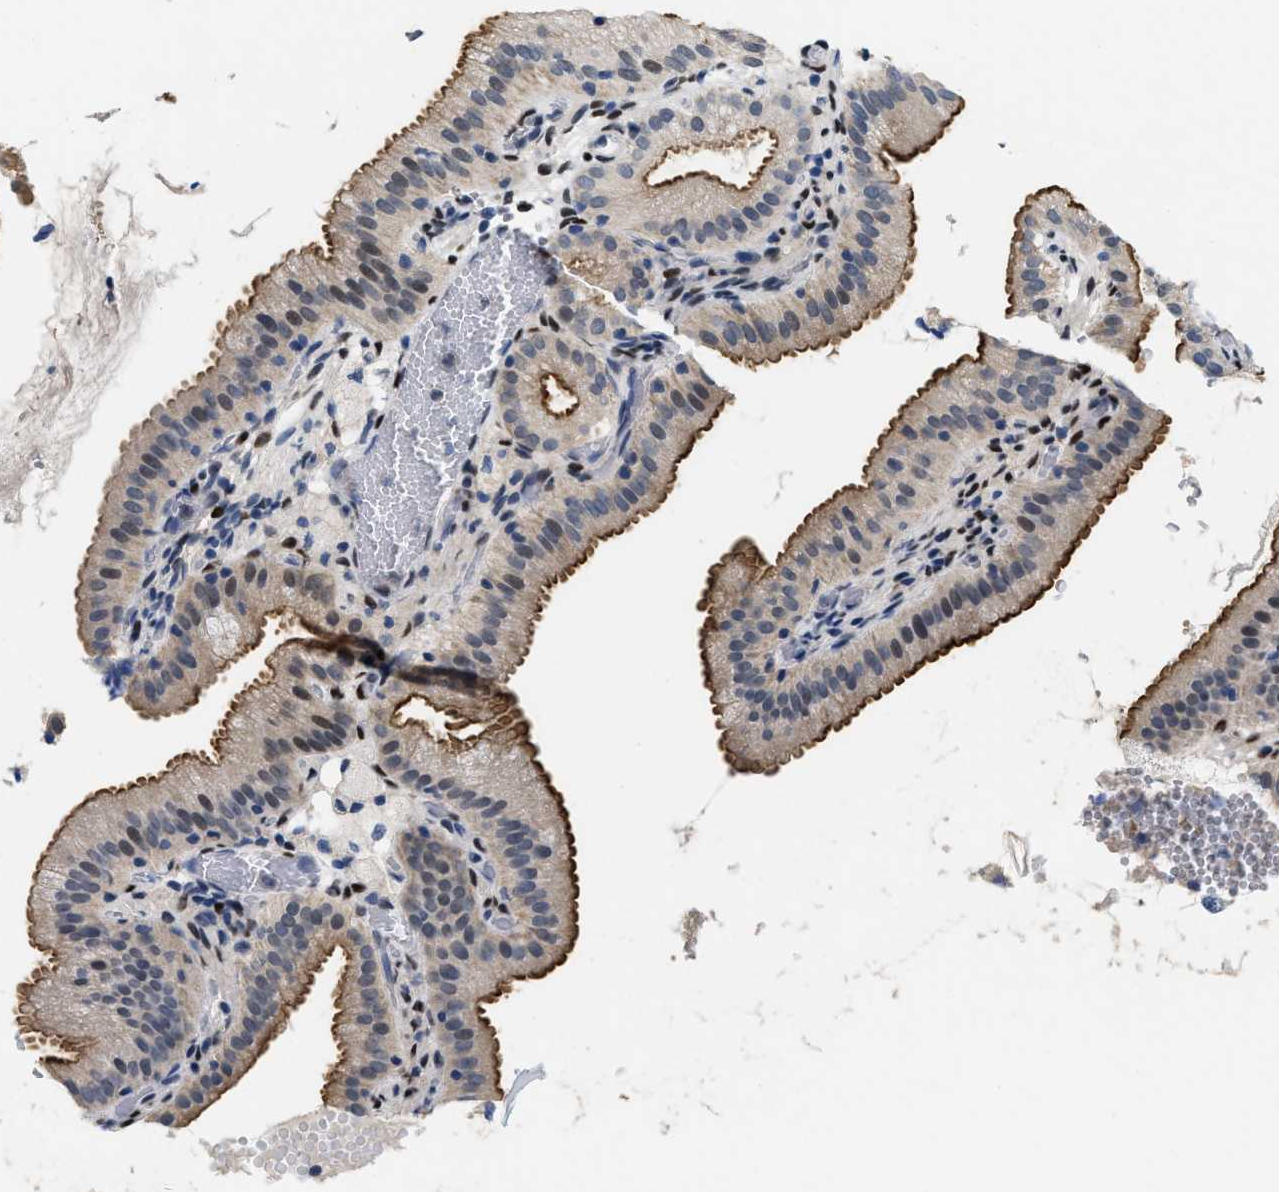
{"staining": {"intensity": "strong", "quantity": ">75%", "location": "cytoplasmic/membranous"}, "tissue": "gallbladder", "cell_type": "Glandular cells", "image_type": "normal", "snomed": [{"axis": "morphology", "description": "Normal tissue, NOS"}, {"axis": "topography", "description": "Gallbladder"}], "caption": "Glandular cells show high levels of strong cytoplasmic/membranous expression in about >75% of cells in benign gallbladder.", "gene": "NFIX", "patient": {"sex": "male", "age": 54}}